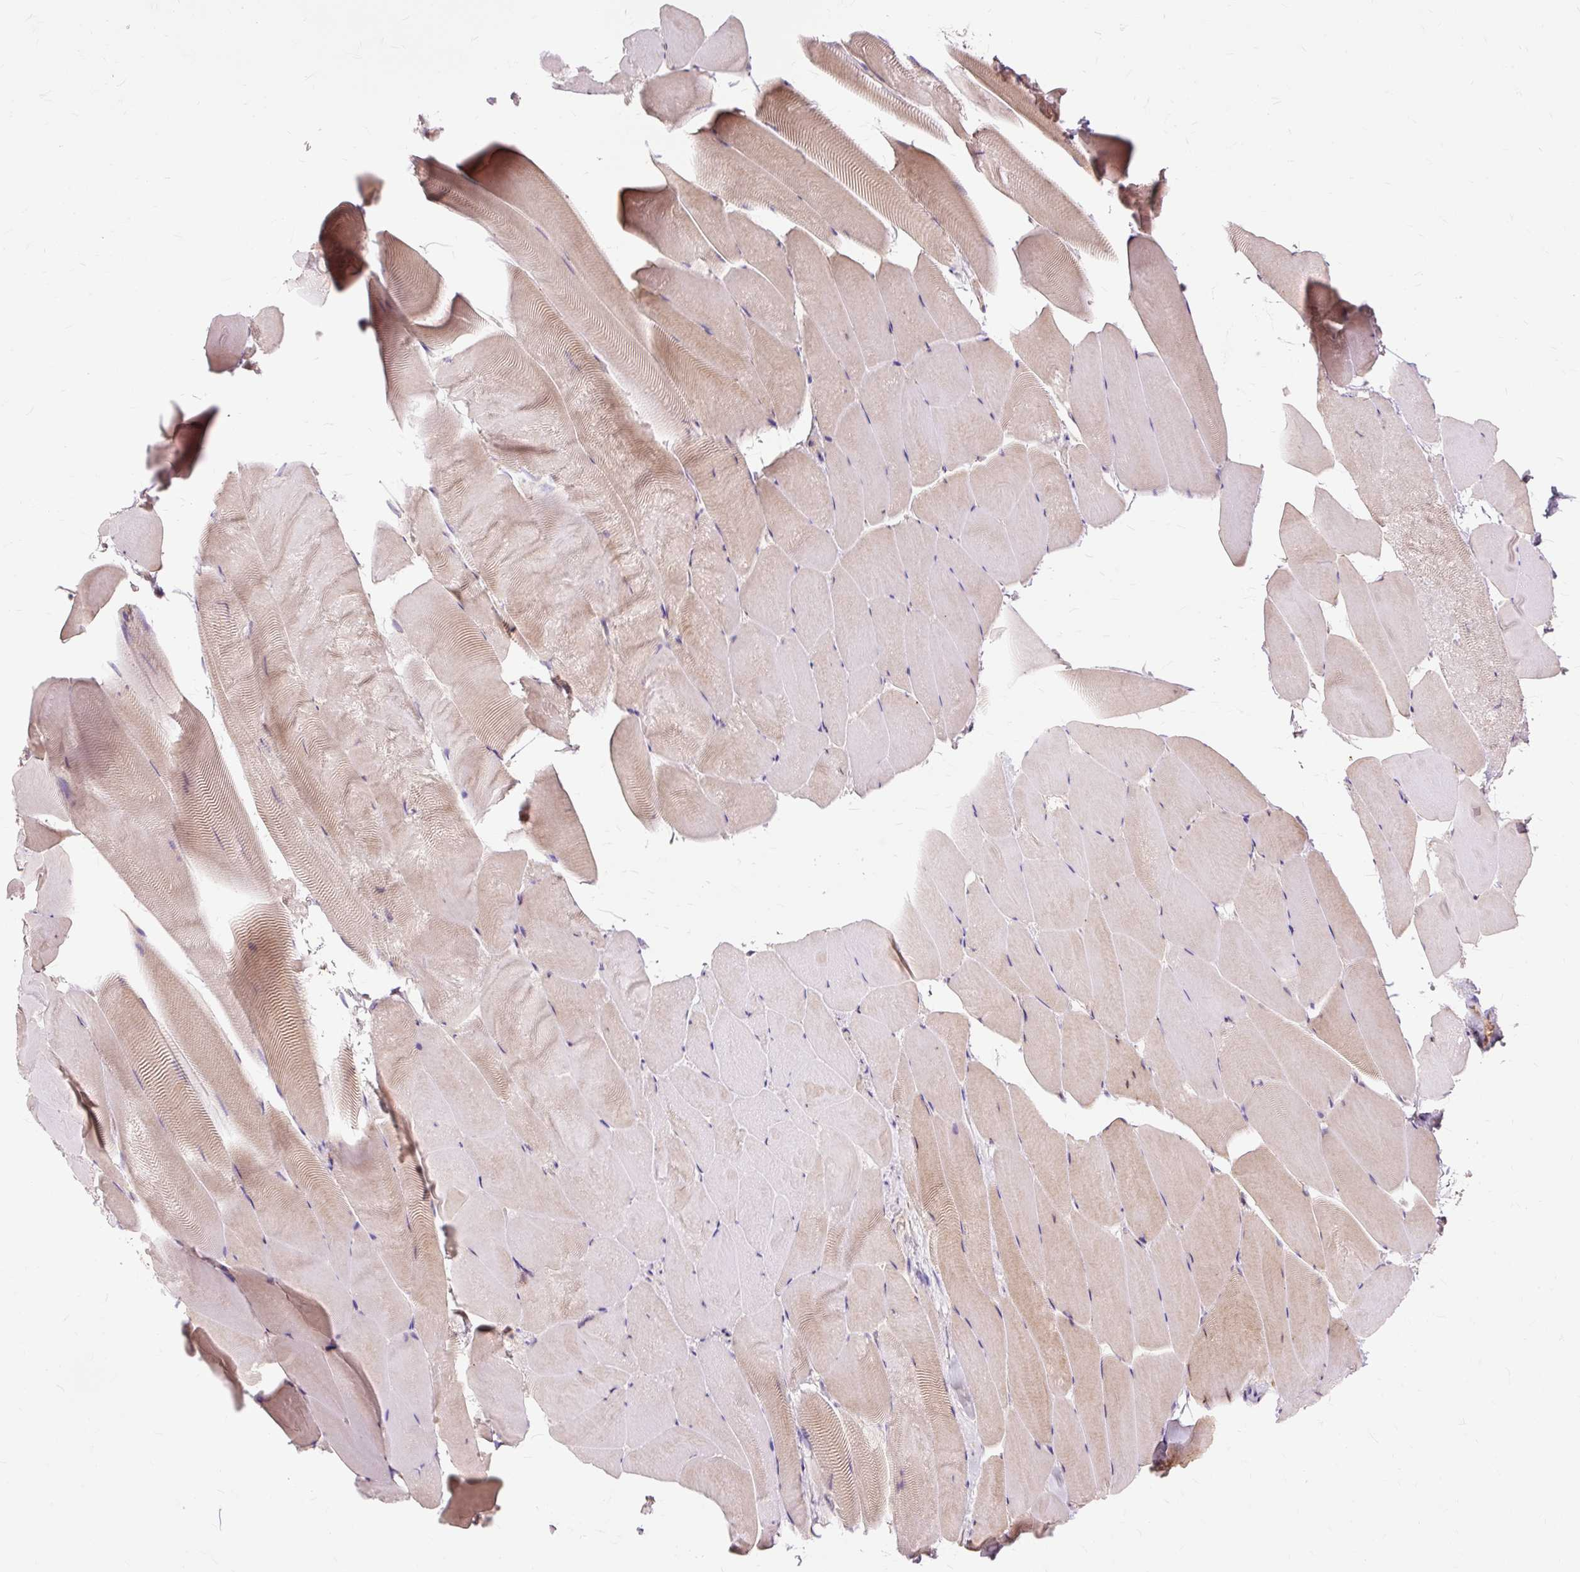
{"staining": {"intensity": "weak", "quantity": "25%-75%", "location": "cytoplasmic/membranous"}, "tissue": "skeletal muscle", "cell_type": "Myocytes", "image_type": "normal", "snomed": [{"axis": "morphology", "description": "Normal tissue, NOS"}, {"axis": "topography", "description": "Skeletal muscle"}], "caption": "Protein expression analysis of unremarkable human skeletal muscle reveals weak cytoplasmic/membranous positivity in about 25%-75% of myocytes. Immunohistochemistry (ihc) stains the protein in brown and the nuclei are stained blue.", "gene": "PDZD2", "patient": {"sex": "female", "age": 64}}